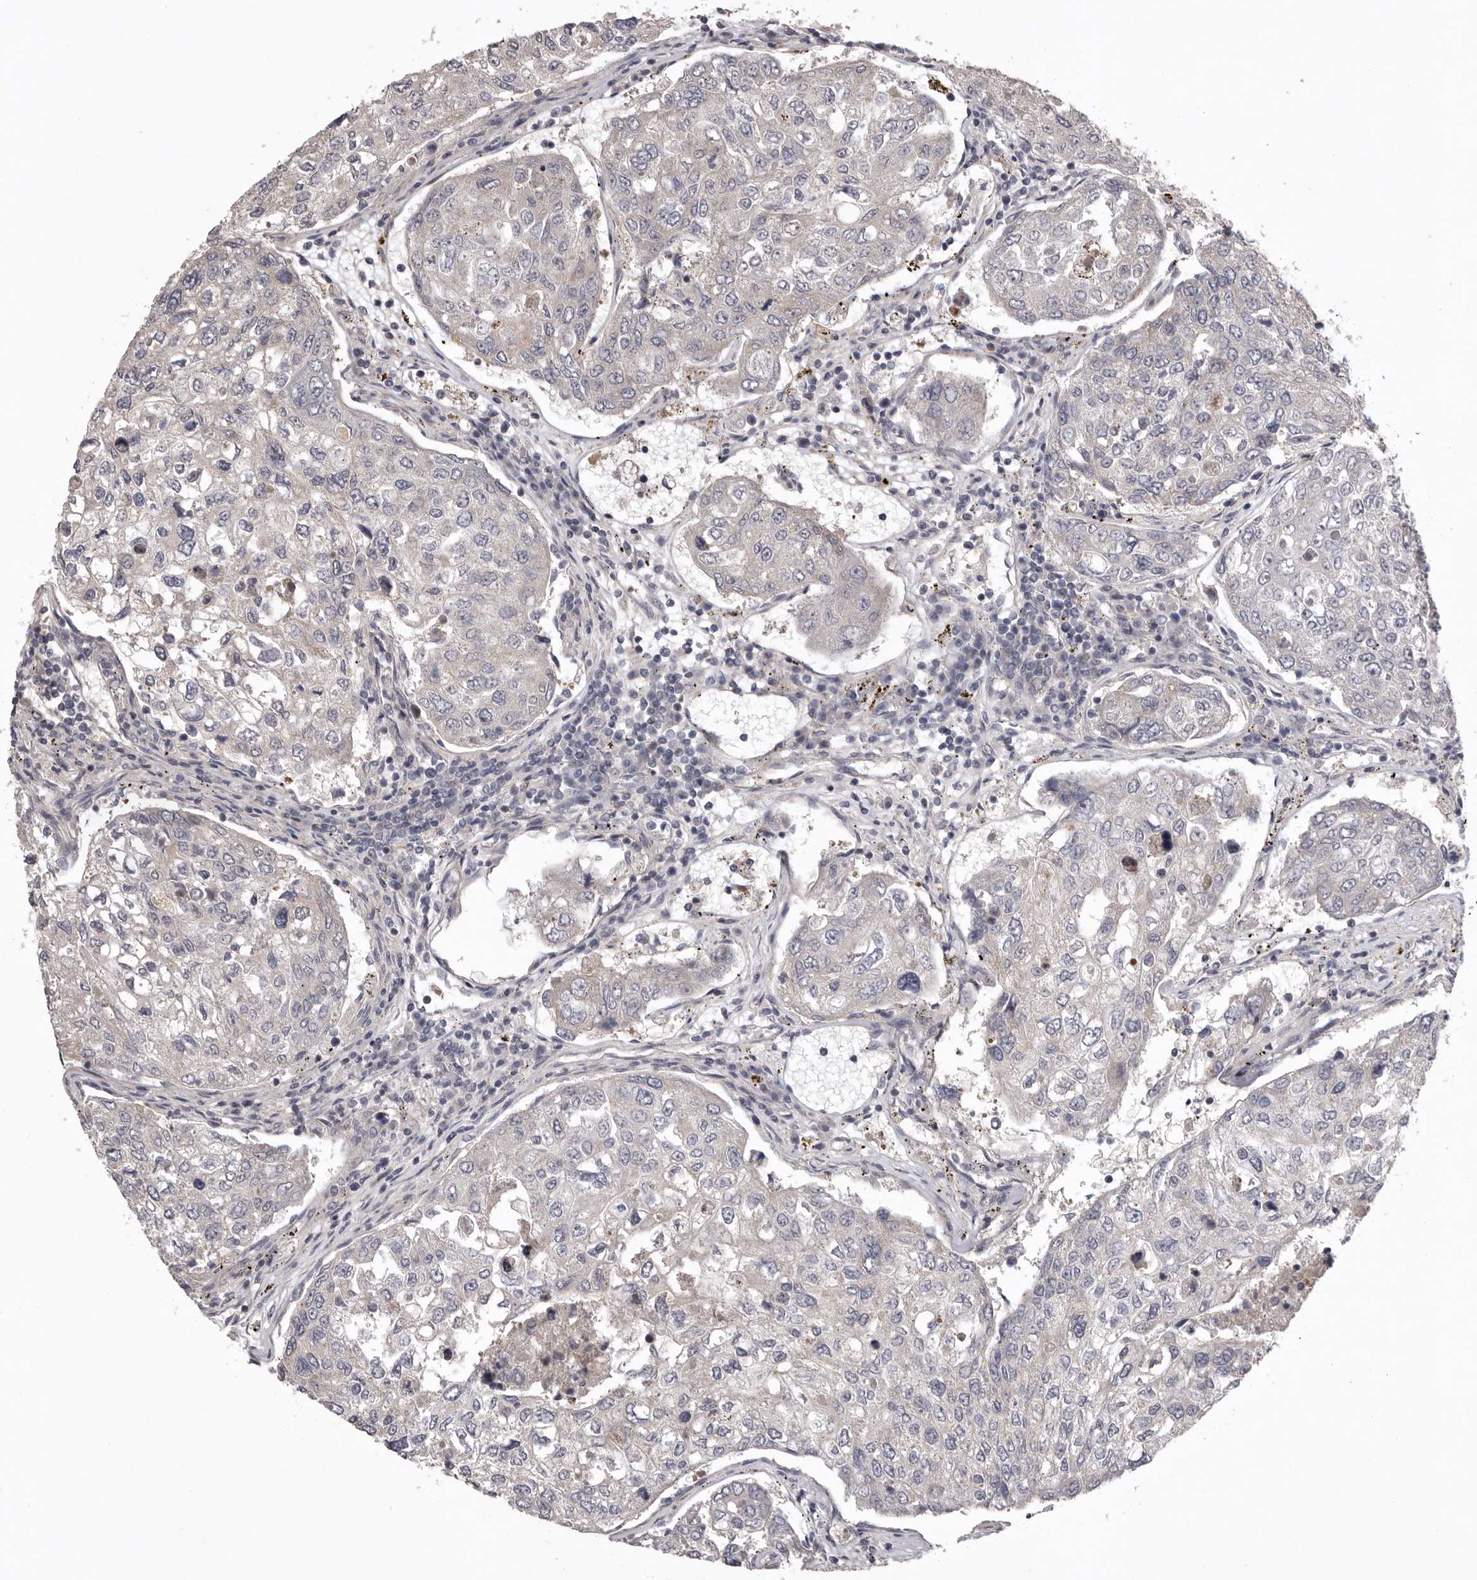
{"staining": {"intensity": "negative", "quantity": "none", "location": "none"}, "tissue": "urothelial cancer", "cell_type": "Tumor cells", "image_type": "cancer", "snomed": [{"axis": "morphology", "description": "Urothelial carcinoma, High grade"}, {"axis": "topography", "description": "Lymph node"}, {"axis": "topography", "description": "Urinary bladder"}], "caption": "Photomicrograph shows no protein staining in tumor cells of urothelial cancer tissue.", "gene": "WDR47", "patient": {"sex": "male", "age": 51}}